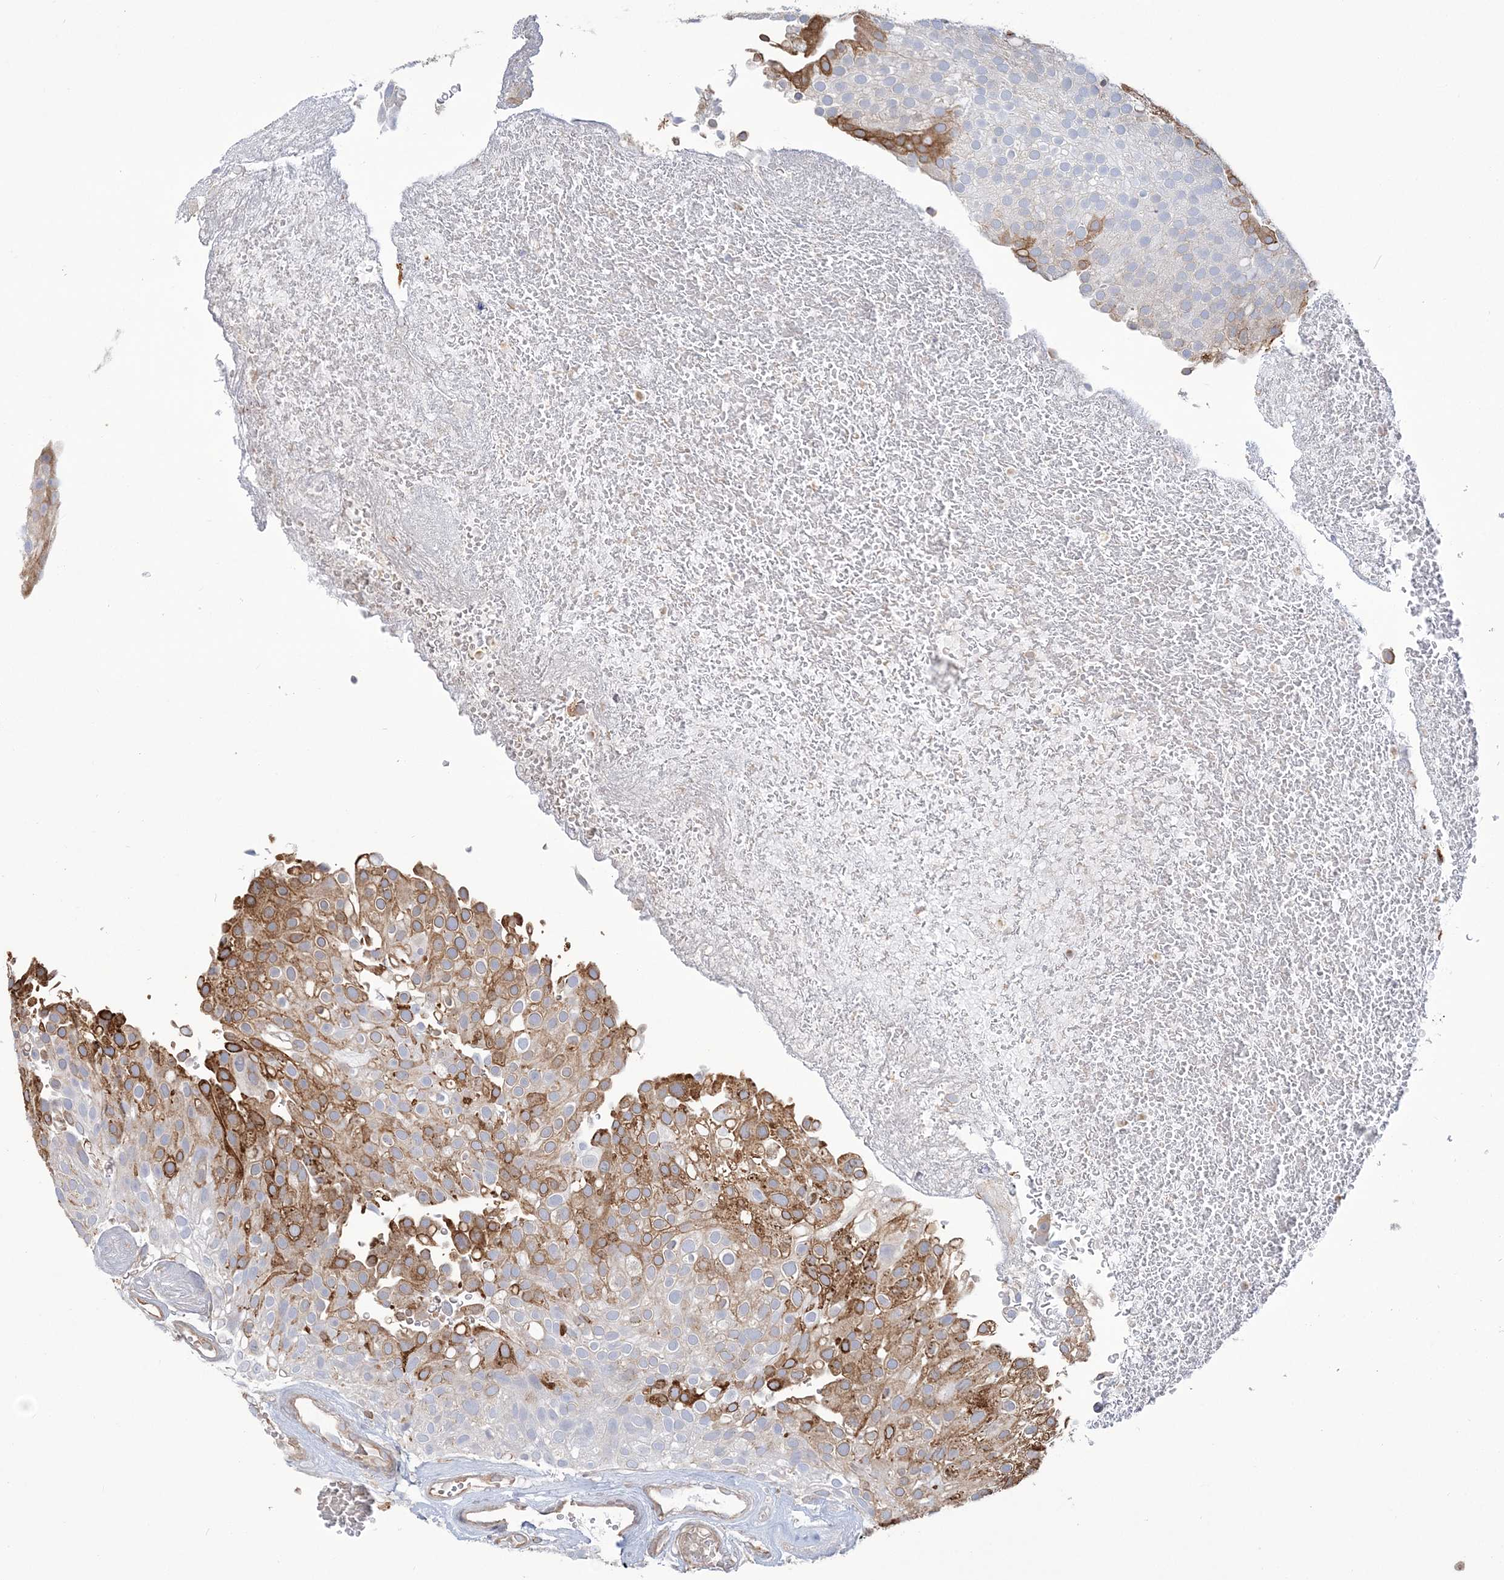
{"staining": {"intensity": "moderate", "quantity": "25%-75%", "location": "cytoplasmic/membranous"}, "tissue": "urothelial cancer", "cell_type": "Tumor cells", "image_type": "cancer", "snomed": [{"axis": "morphology", "description": "Urothelial carcinoma, Low grade"}, {"axis": "topography", "description": "Urinary bladder"}], "caption": "Low-grade urothelial carcinoma was stained to show a protein in brown. There is medium levels of moderate cytoplasmic/membranous positivity in approximately 25%-75% of tumor cells.", "gene": "ZNF821", "patient": {"sex": "male", "age": 78}}